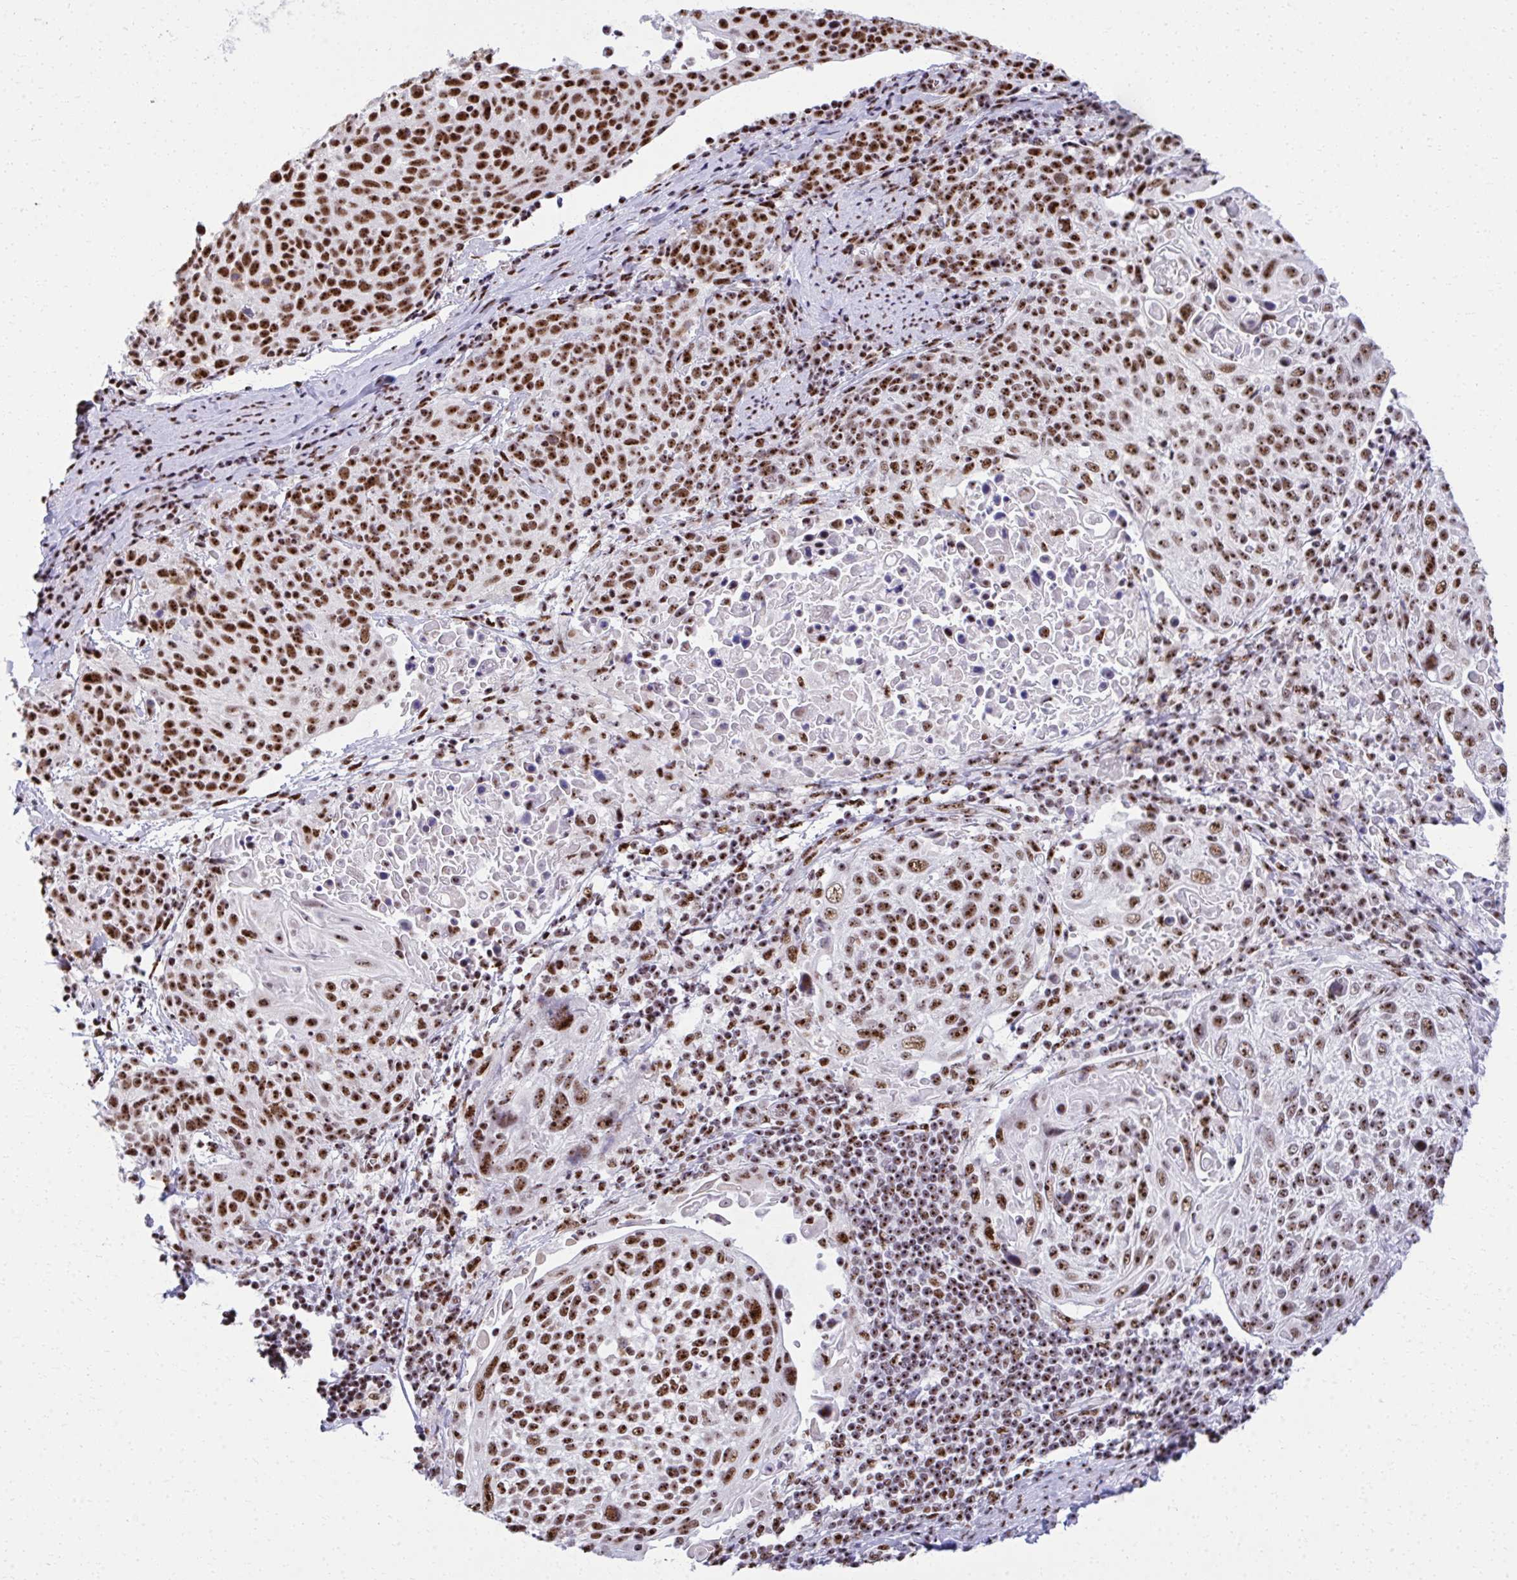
{"staining": {"intensity": "strong", "quantity": ">75%", "location": "nuclear"}, "tissue": "cervical cancer", "cell_type": "Tumor cells", "image_type": "cancer", "snomed": [{"axis": "morphology", "description": "Squamous cell carcinoma, NOS"}, {"axis": "topography", "description": "Cervix"}], "caption": "Tumor cells exhibit strong nuclear staining in about >75% of cells in squamous cell carcinoma (cervical).", "gene": "PELP1", "patient": {"sex": "female", "age": 61}}